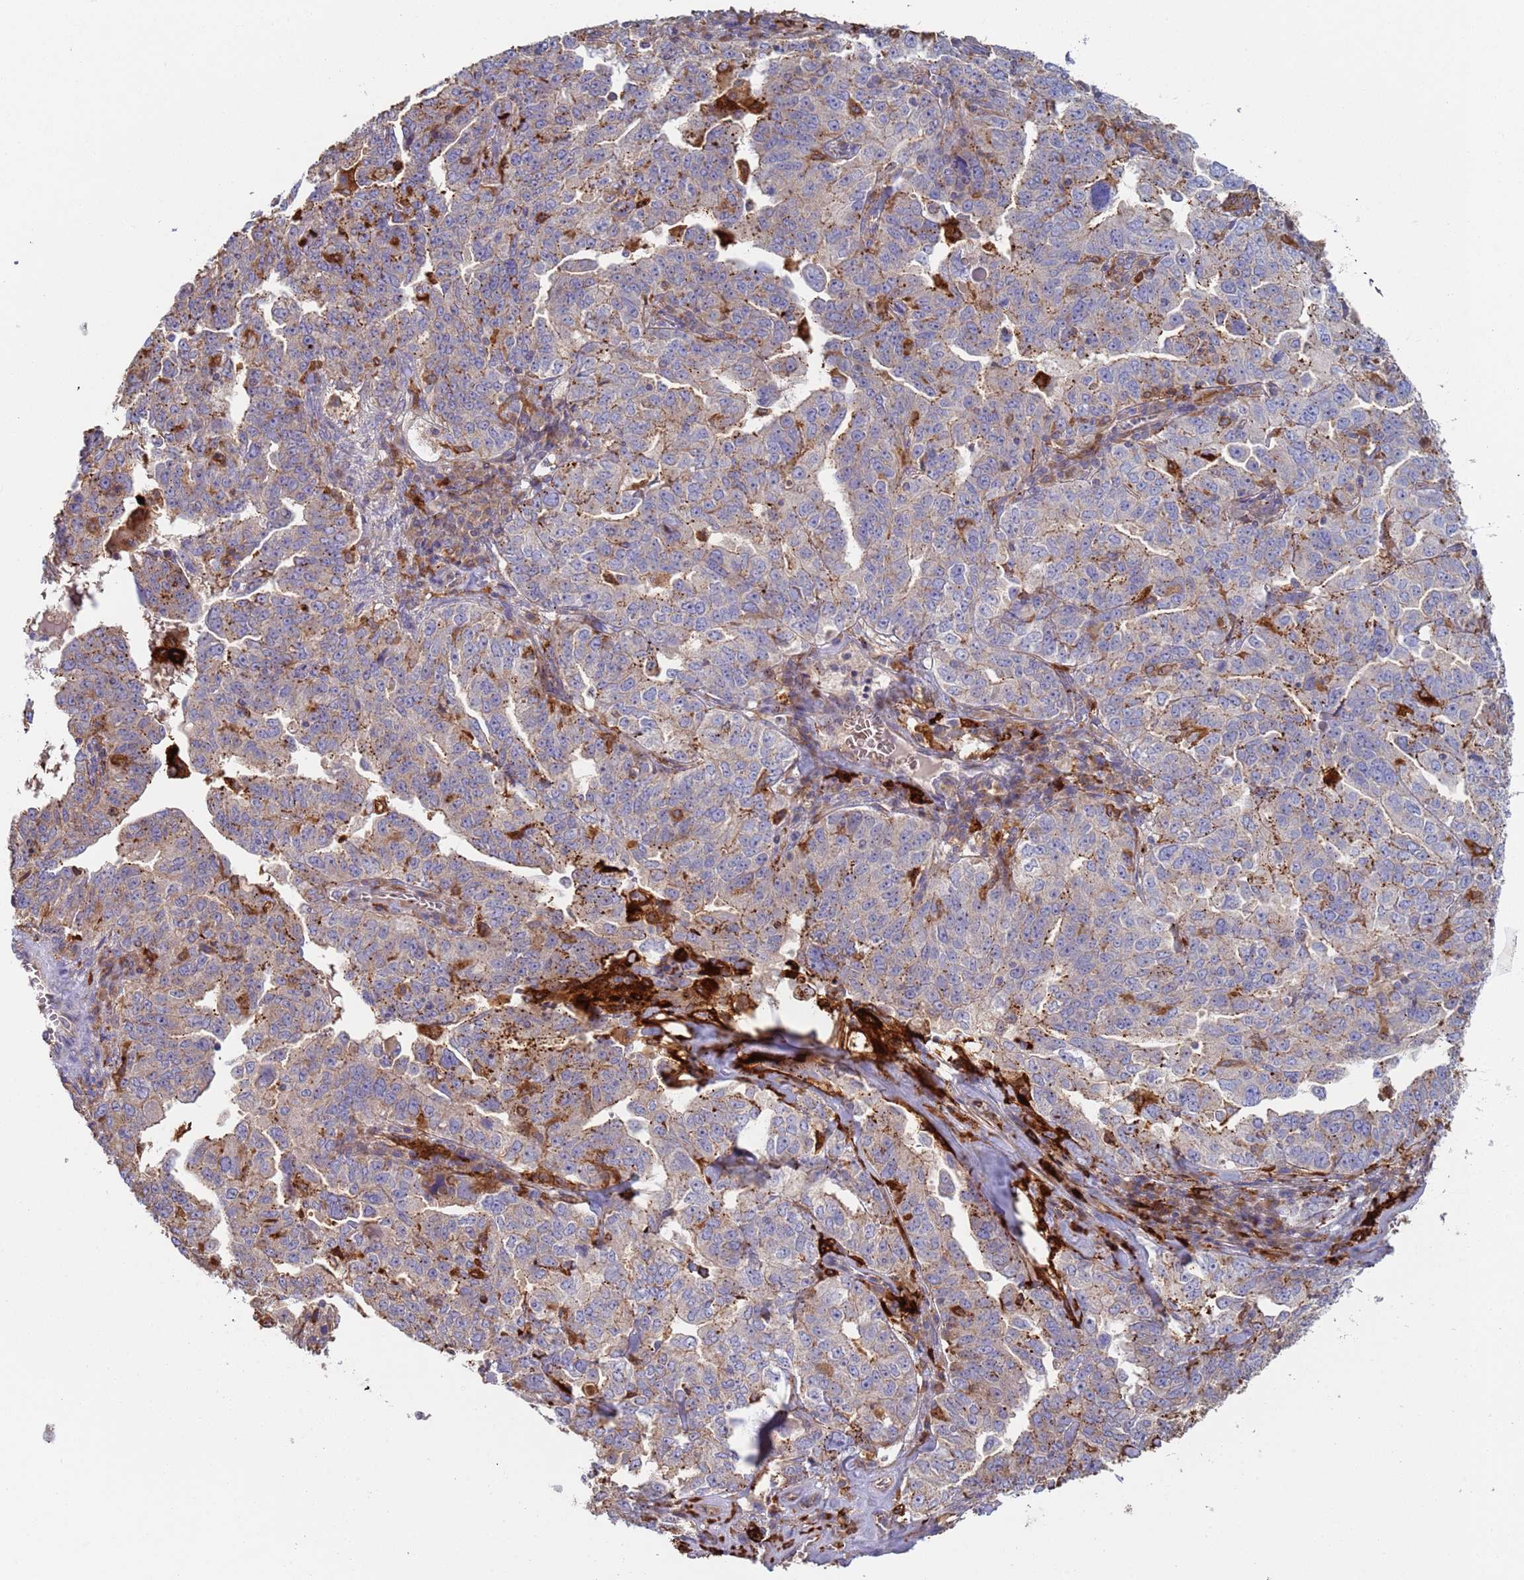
{"staining": {"intensity": "weak", "quantity": "25%-75%", "location": "cytoplasmic/membranous"}, "tissue": "ovarian cancer", "cell_type": "Tumor cells", "image_type": "cancer", "snomed": [{"axis": "morphology", "description": "Carcinoma, endometroid"}, {"axis": "topography", "description": "Ovary"}], "caption": "Human ovarian cancer stained with a brown dye displays weak cytoplasmic/membranous positive staining in about 25%-75% of tumor cells.", "gene": "MALRD1", "patient": {"sex": "female", "age": 62}}